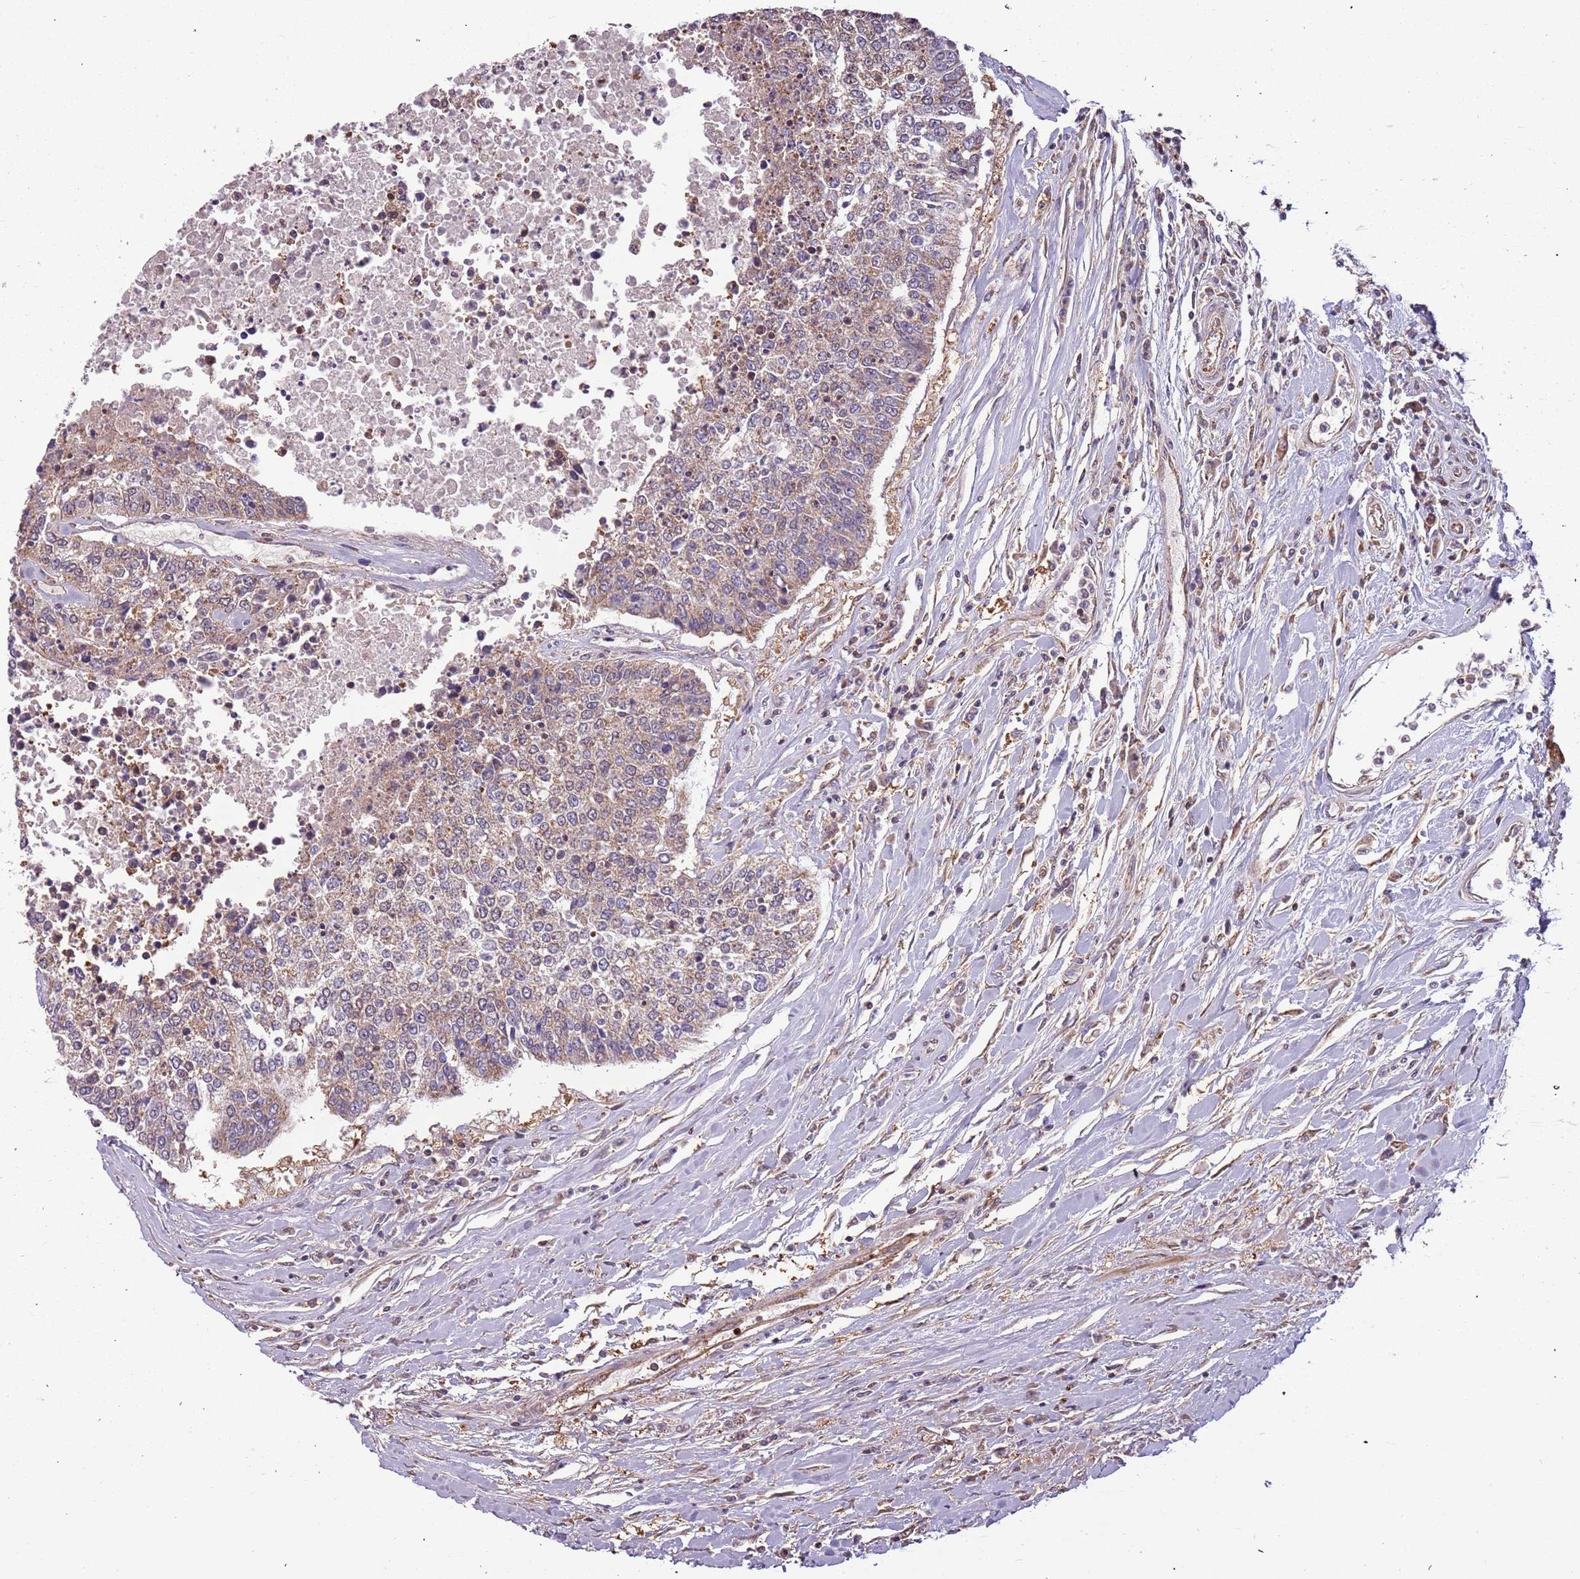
{"staining": {"intensity": "moderate", "quantity": "<25%", "location": "cytoplasmic/membranous"}, "tissue": "lung", "cell_type": "Alveolar cells", "image_type": "normal", "snomed": [{"axis": "morphology", "description": "Normal tissue, NOS"}, {"axis": "topography", "description": "Bronchus"}, {"axis": "topography", "description": "Lung"}], "caption": "Immunohistochemistry micrograph of benign lung: human lung stained using immunohistochemistry demonstrates low levels of moderate protein expression localized specifically in the cytoplasmic/membranous of alveolar cells, appearing as a cytoplasmic/membranous brown color.", "gene": "IL17RD", "patient": {"sex": "female", "age": 49}}